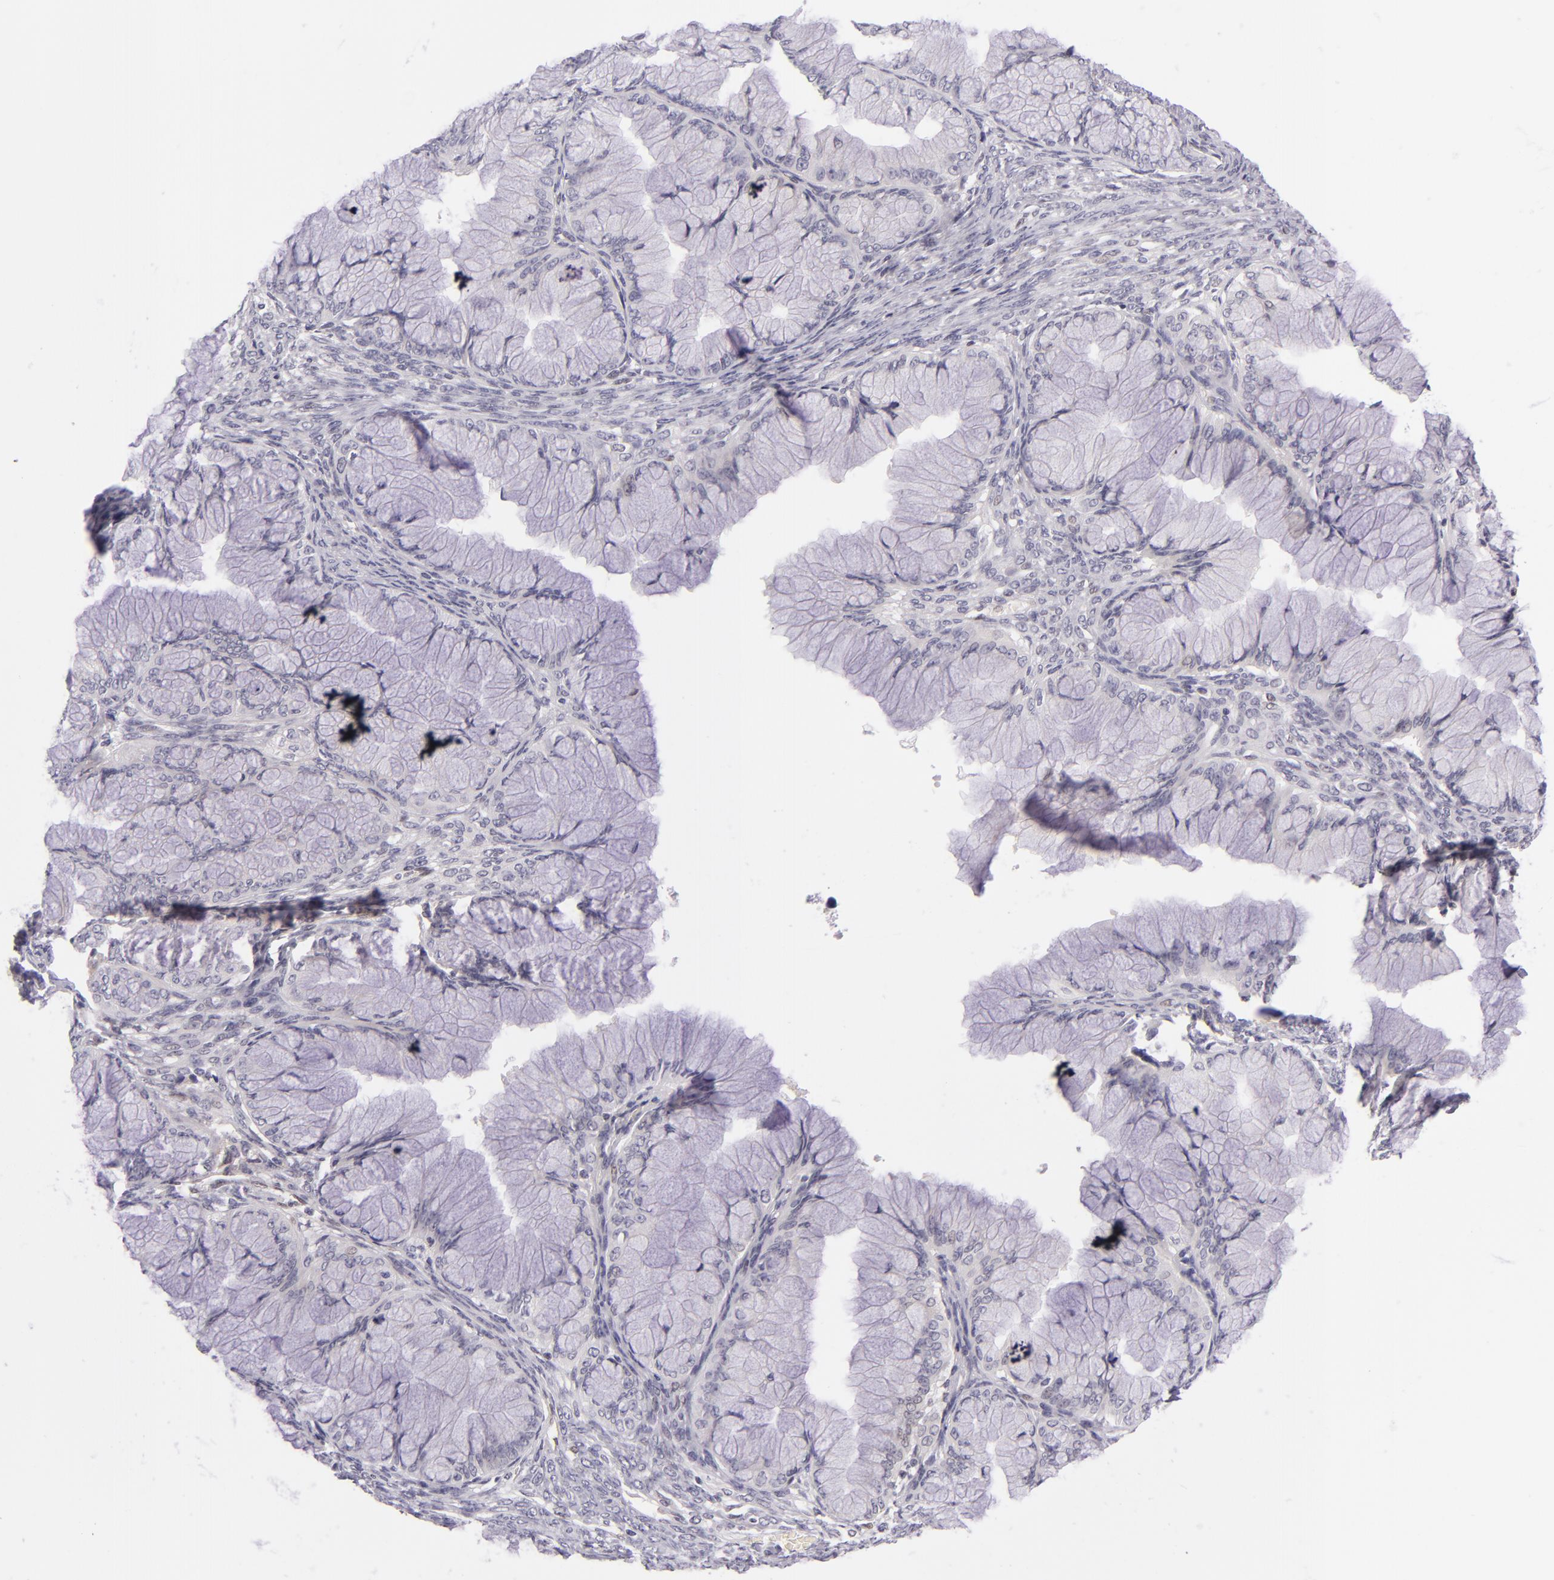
{"staining": {"intensity": "negative", "quantity": "none", "location": "none"}, "tissue": "ovarian cancer", "cell_type": "Tumor cells", "image_type": "cancer", "snomed": [{"axis": "morphology", "description": "Cystadenocarcinoma, mucinous, NOS"}, {"axis": "topography", "description": "Ovary"}], "caption": "An image of mucinous cystadenocarcinoma (ovarian) stained for a protein reveals no brown staining in tumor cells.", "gene": "BCL3", "patient": {"sex": "female", "age": 63}}